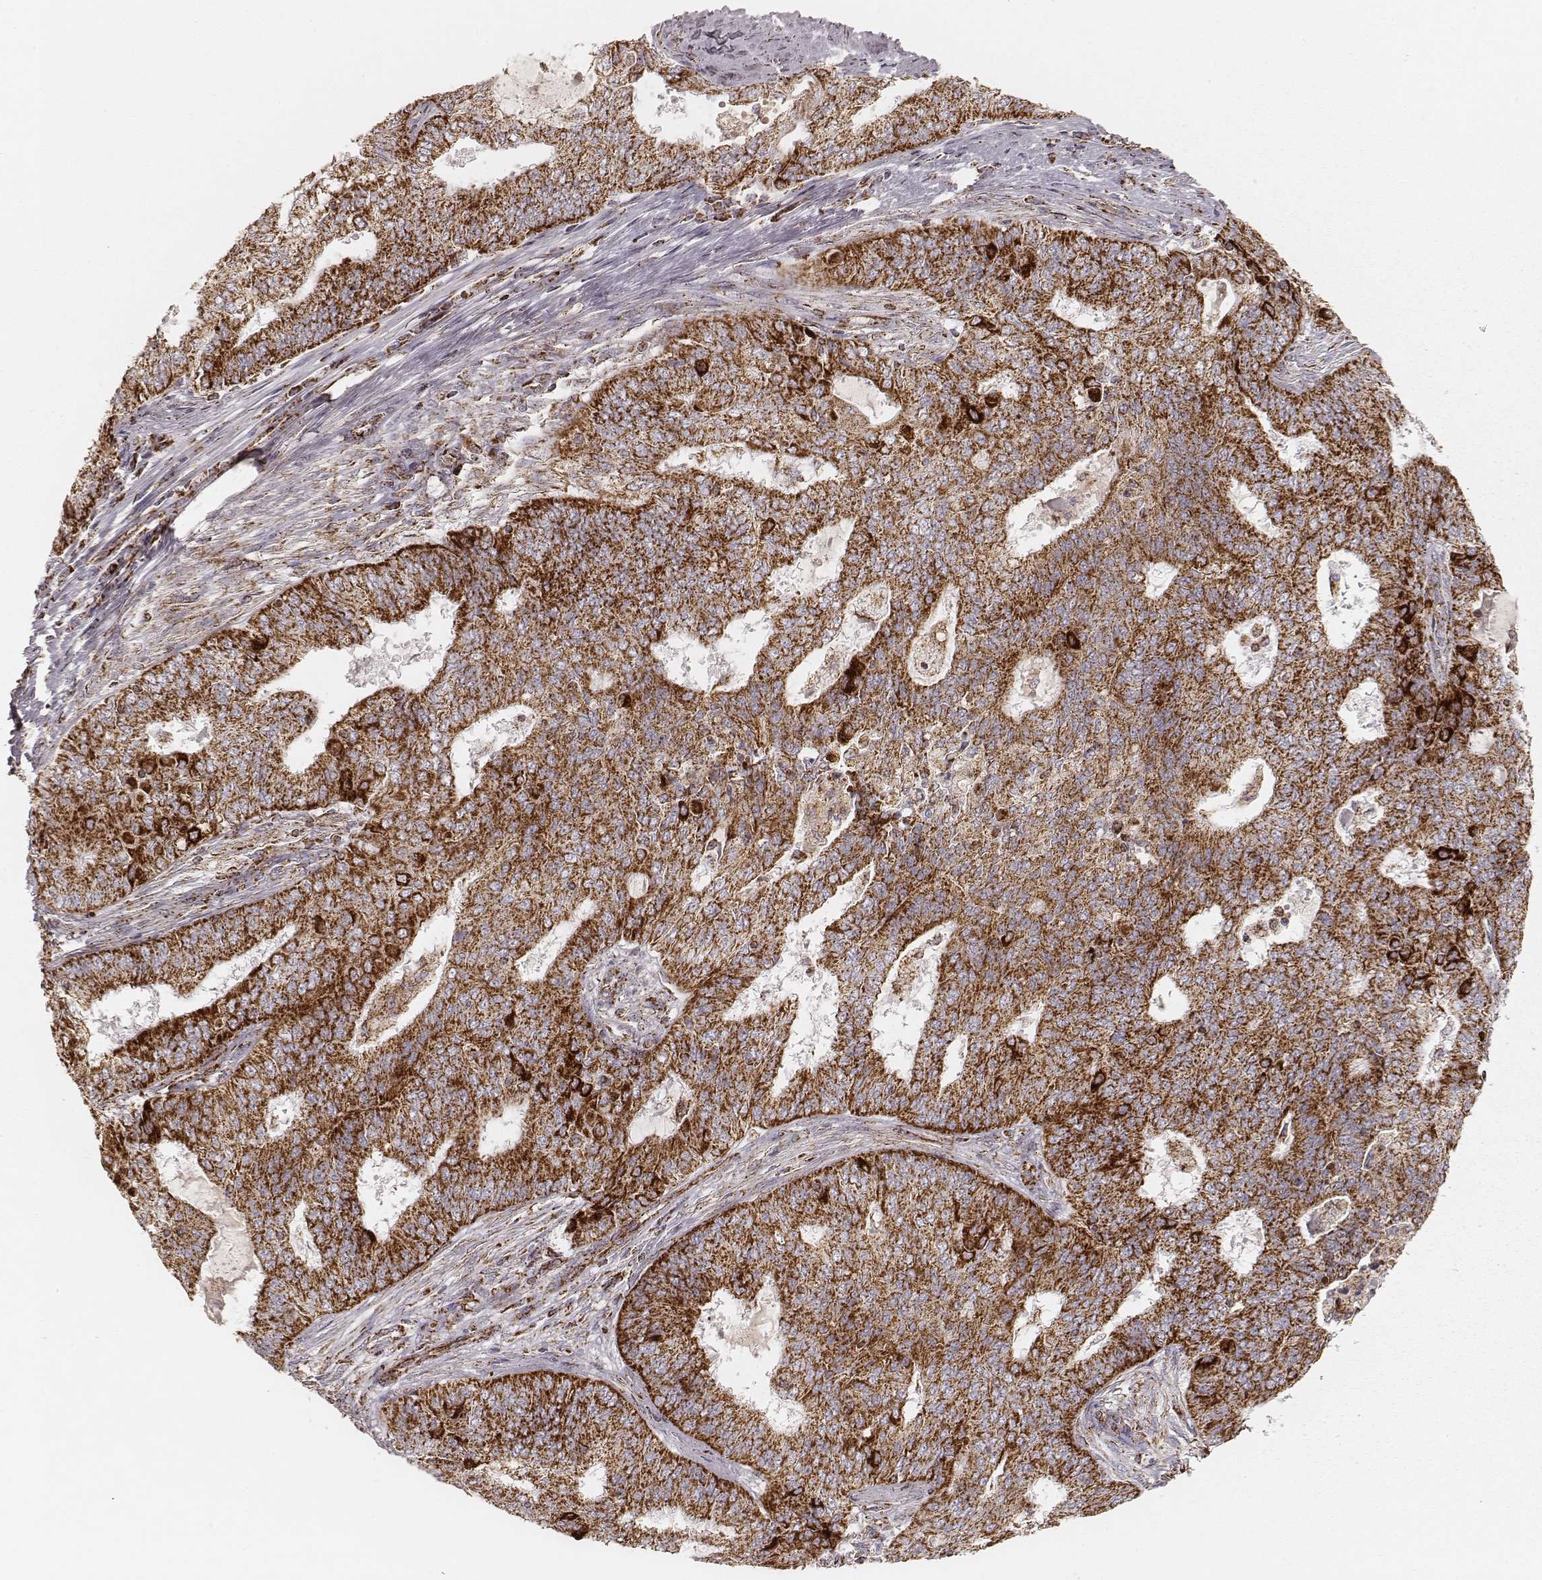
{"staining": {"intensity": "strong", "quantity": ">75%", "location": "cytoplasmic/membranous"}, "tissue": "endometrial cancer", "cell_type": "Tumor cells", "image_type": "cancer", "snomed": [{"axis": "morphology", "description": "Adenocarcinoma, NOS"}, {"axis": "topography", "description": "Endometrium"}], "caption": "Immunohistochemistry photomicrograph of endometrial cancer (adenocarcinoma) stained for a protein (brown), which displays high levels of strong cytoplasmic/membranous positivity in about >75% of tumor cells.", "gene": "CS", "patient": {"sex": "female", "age": 62}}